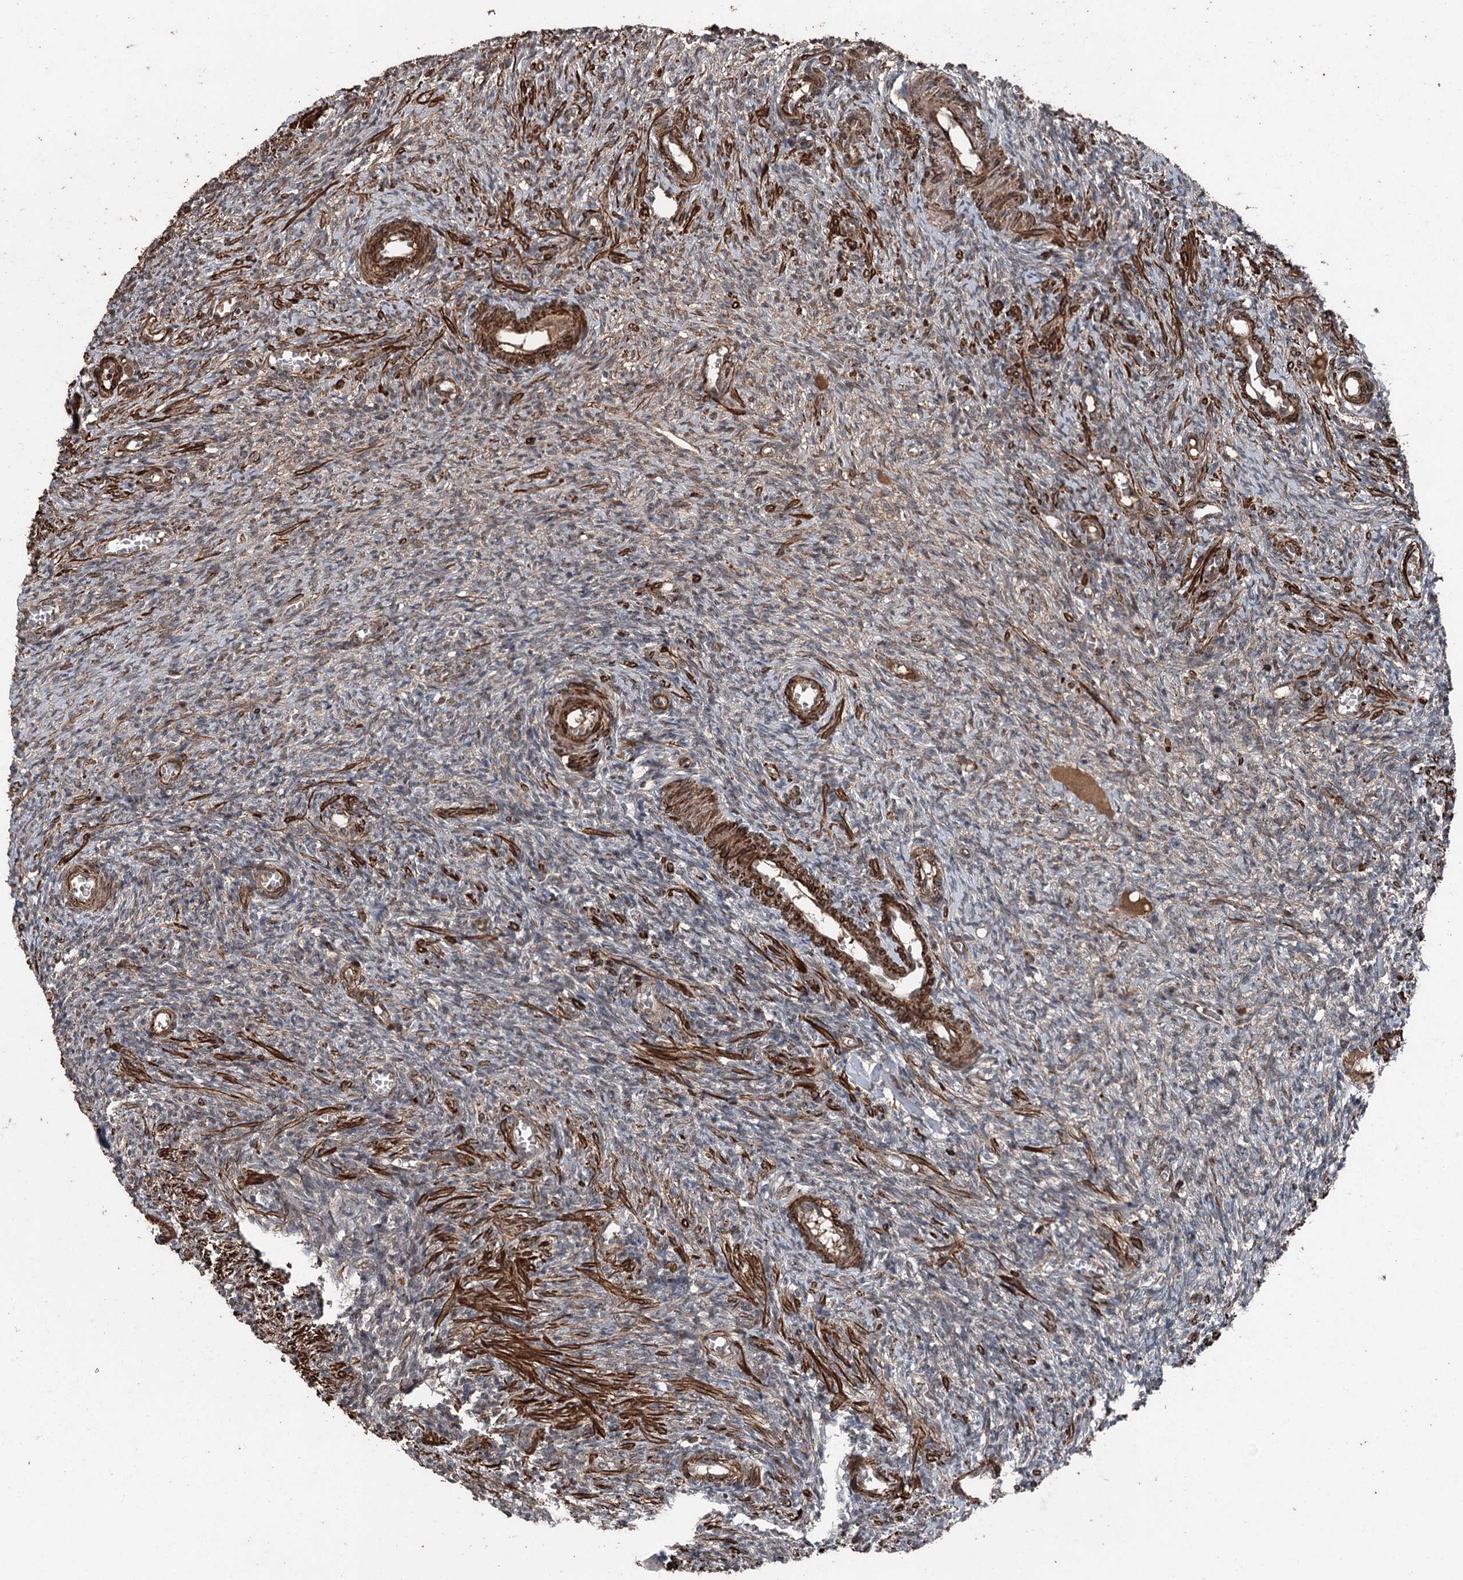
{"staining": {"intensity": "moderate", "quantity": "<25%", "location": "cytoplasmic/membranous,nuclear"}, "tissue": "ovary", "cell_type": "Ovarian stroma cells", "image_type": "normal", "snomed": [{"axis": "morphology", "description": "Normal tissue, NOS"}, {"axis": "topography", "description": "Ovary"}], "caption": "IHC (DAB) staining of benign human ovary displays moderate cytoplasmic/membranous,nuclear protein positivity in approximately <25% of ovarian stroma cells.", "gene": "CCDC82", "patient": {"sex": "female", "age": 27}}